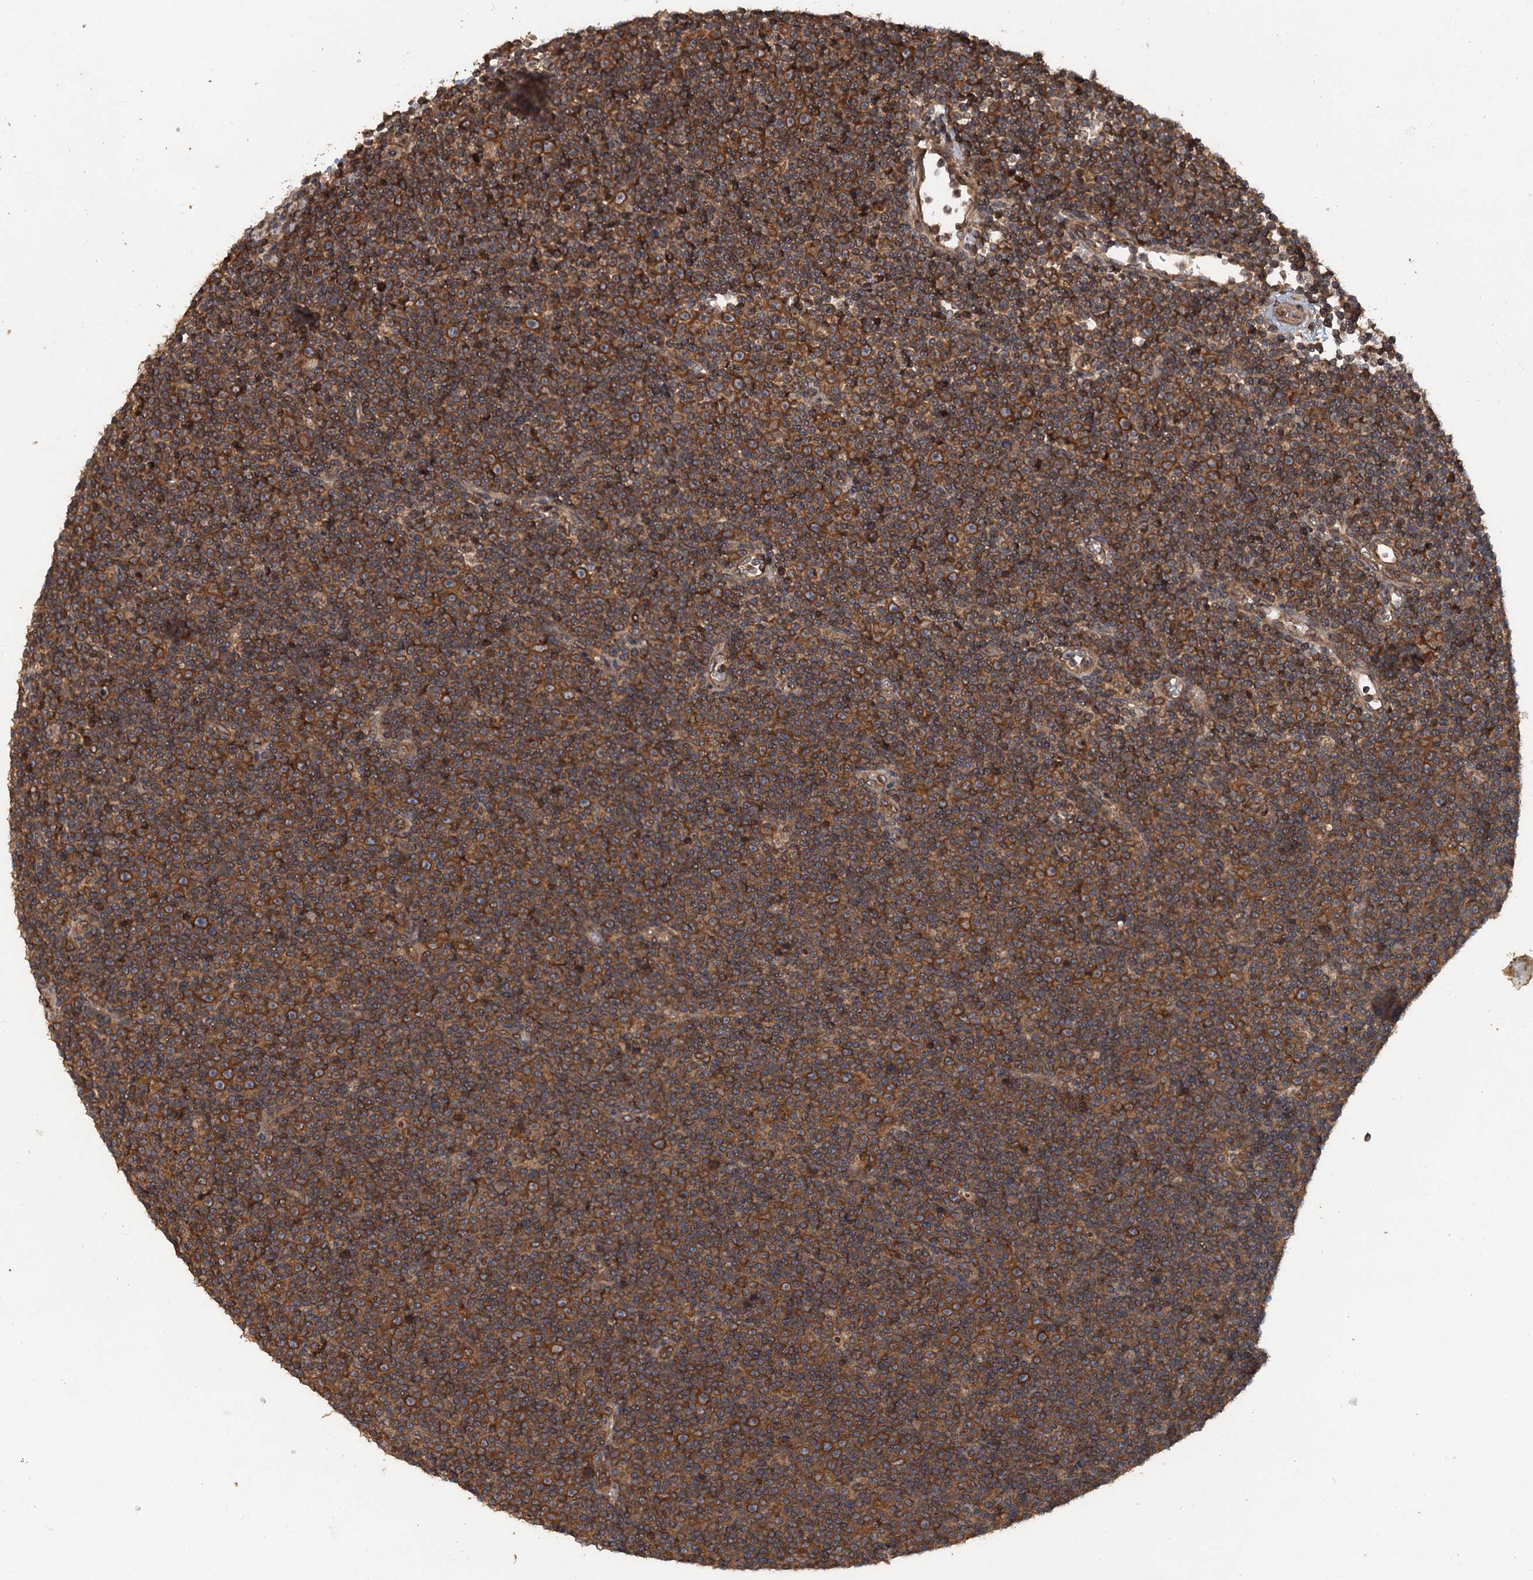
{"staining": {"intensity": "moderate", "quantity": ">75%", "location": "cytoplasmic/membranous"}, "tissue": "lymphoma", "cell_type": "Tumor cells", "image_type": "cancer", "snomed": [{"axis": "morphology", "description": "Malignant lymphoma, non-Hodgkin's type, Low grade"}, {"axis": "topography", "description": "Lymph node"}], "caption": "Tumor cells reveal moderate cytoplasmic/membranous staining in about >75% of cells in malignant lymphoma, non-Hodgkin's type (low-grade).", "gene": "GLE1", "patient": {"sex": "female", "age": 67}}